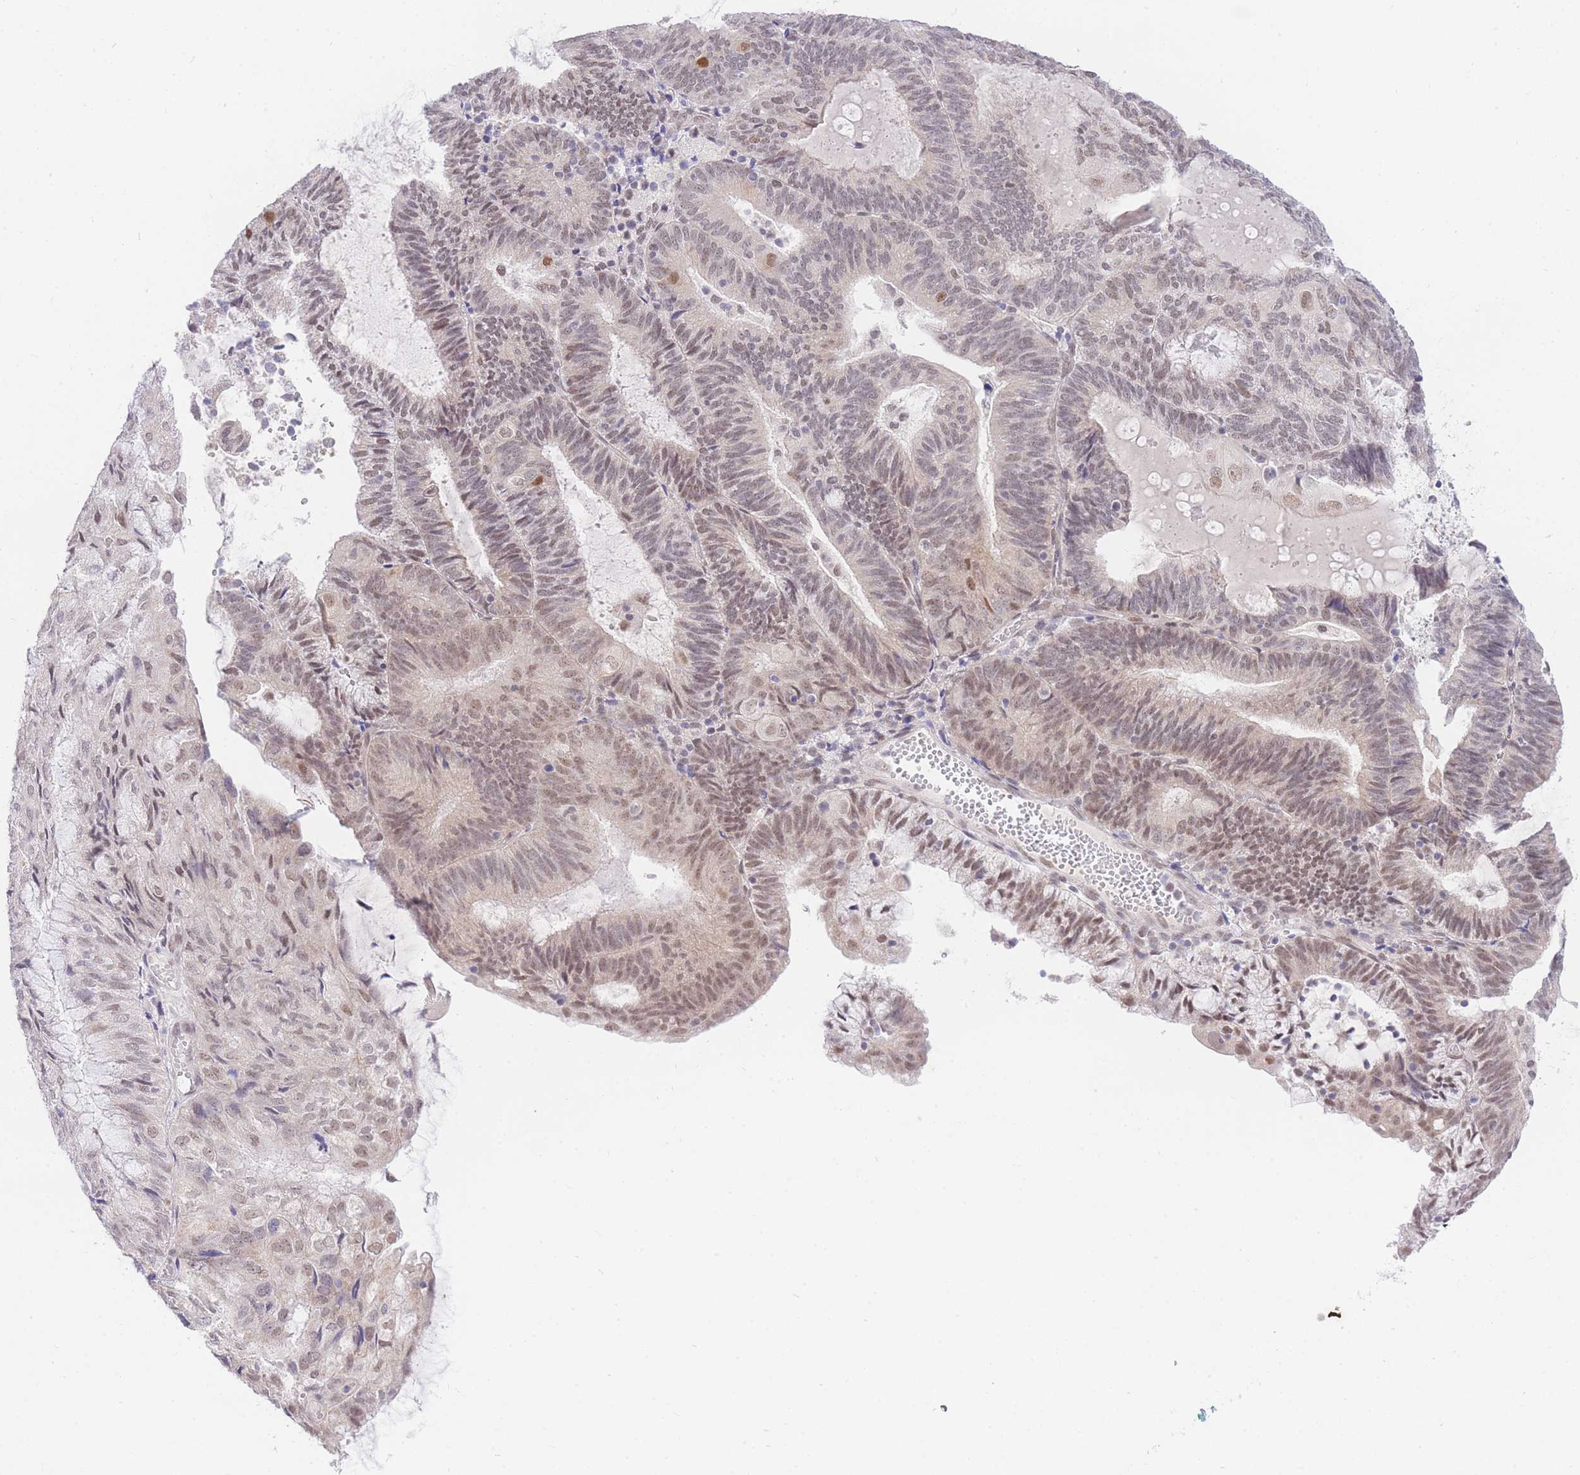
{"staining": {"intensity": "moderate", "quantity": "25%-75%", "location": "nuclear"}, "tissue": "endometrial cancer", "cell_type": "Tumor cells", "image_type": "cancer", "snomed": [{"axis": "morphology", "description": "Adenocarcinoma, NOS"}, {"axis": "topography", "description": "Endometrium"}], "caption": "A high-resolution image shows immunohistochemistry staining of endometrial adenocarcinoma, which exhibits moderate nuclear positivity in approximately 25%-75% of tumor cells.", "gene": "UBXN7", "patient": {"sex": "female", "age": 81}}